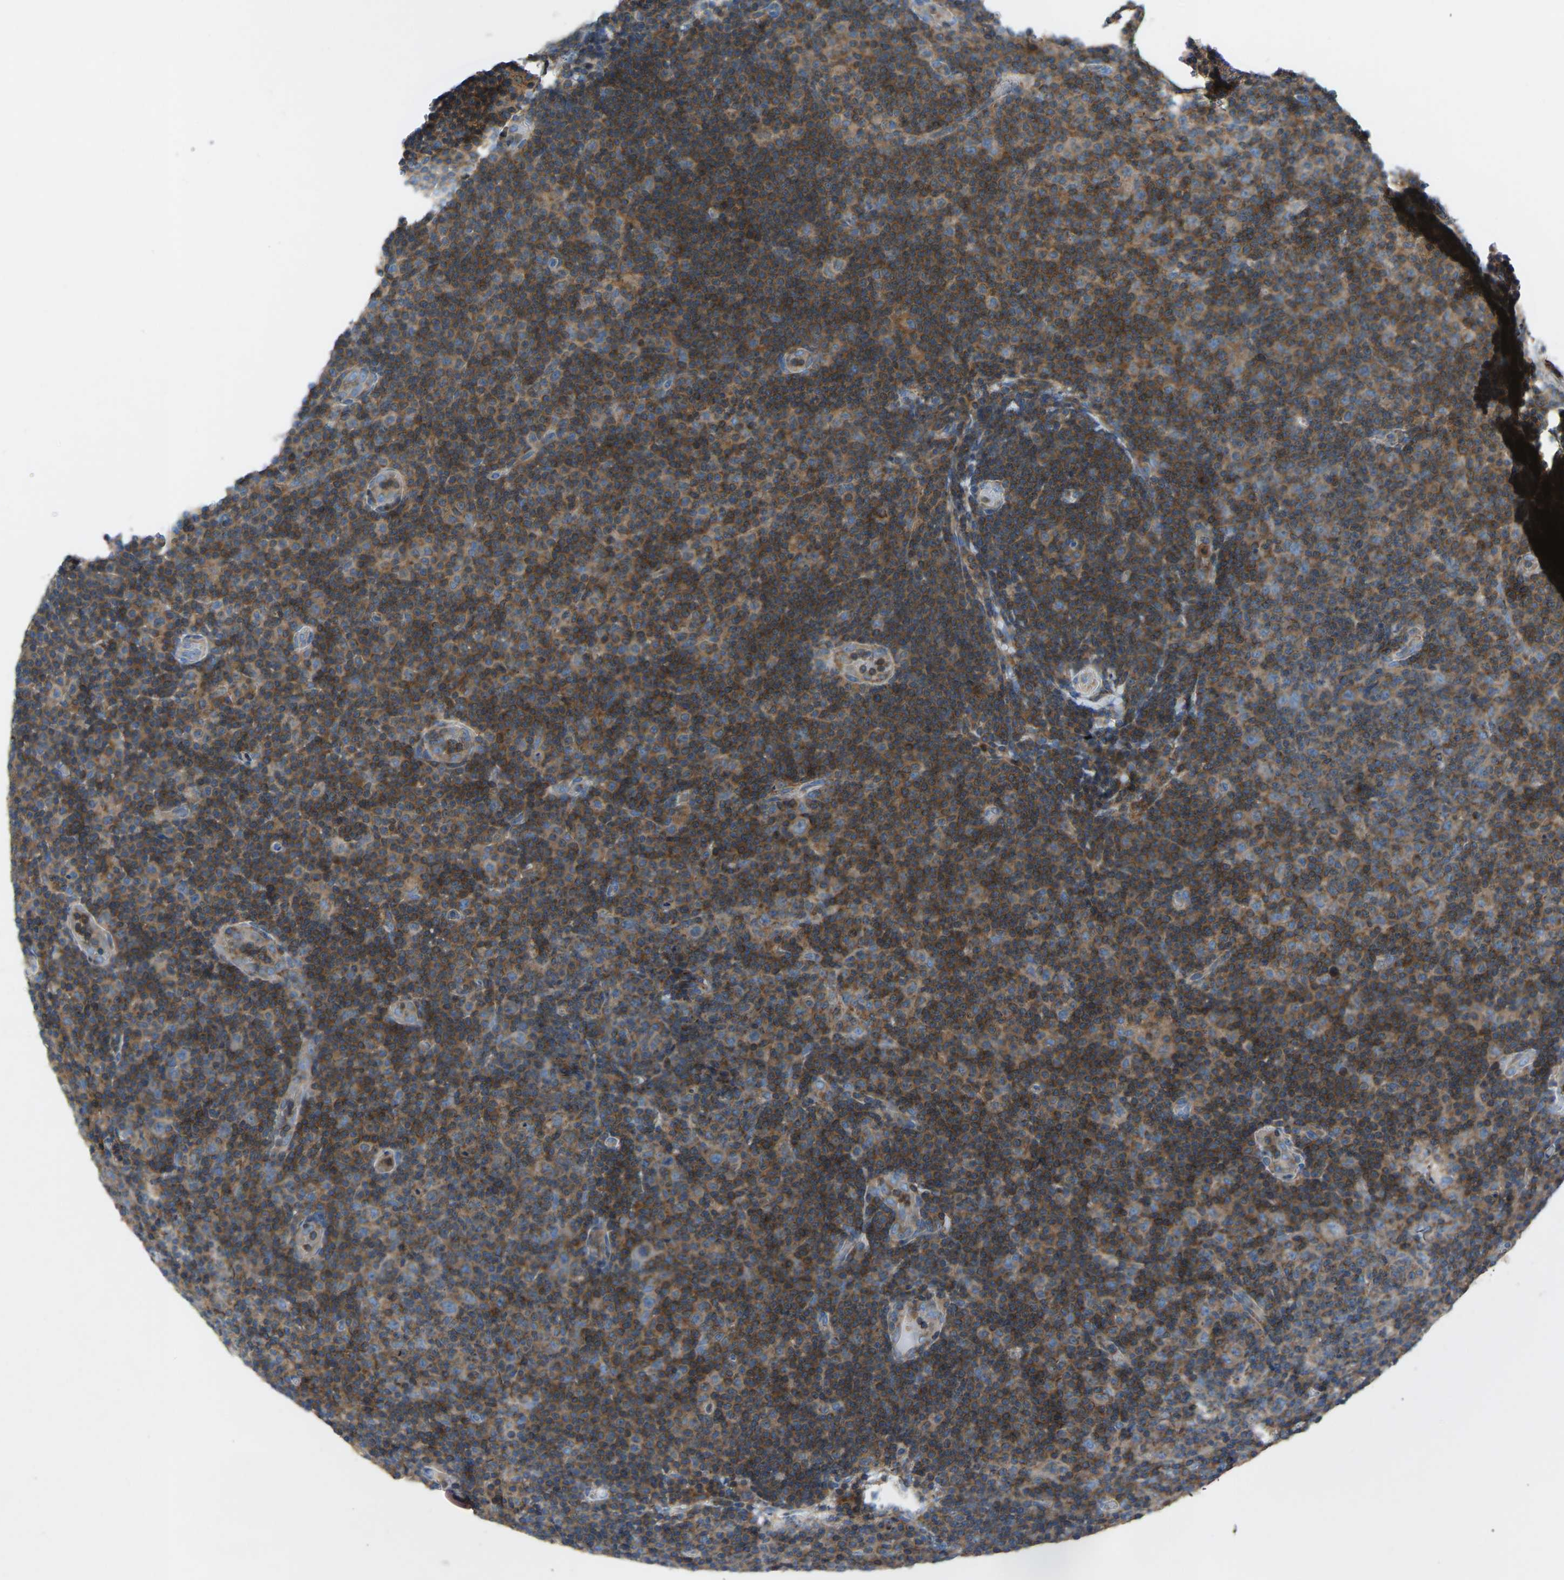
{"staining": {"intensity": "moderate", "quantity": "25%-75%", "location": "cytoplasmic/membranous"}, "tissue": "lymphoma", "cell_type": "Tumor cells", "image_type": "cancer", "snomed": [{"axis": "morphology", "description": "Malignant lymphoma, non-Hodgkin's type, Low grade"}, {"axis": "topography", "description": "Lymph node"}], "caption": "Immunohistochemistry (IHC) photomicrograph of lymphoma stained for a protein (brown), which shows medium levels of moderate cytoplasmic/membranous expression in about 25%-75% of tumor cells.", "gene": "GRK6", "patient": {"sex": "male", "age": 83}}